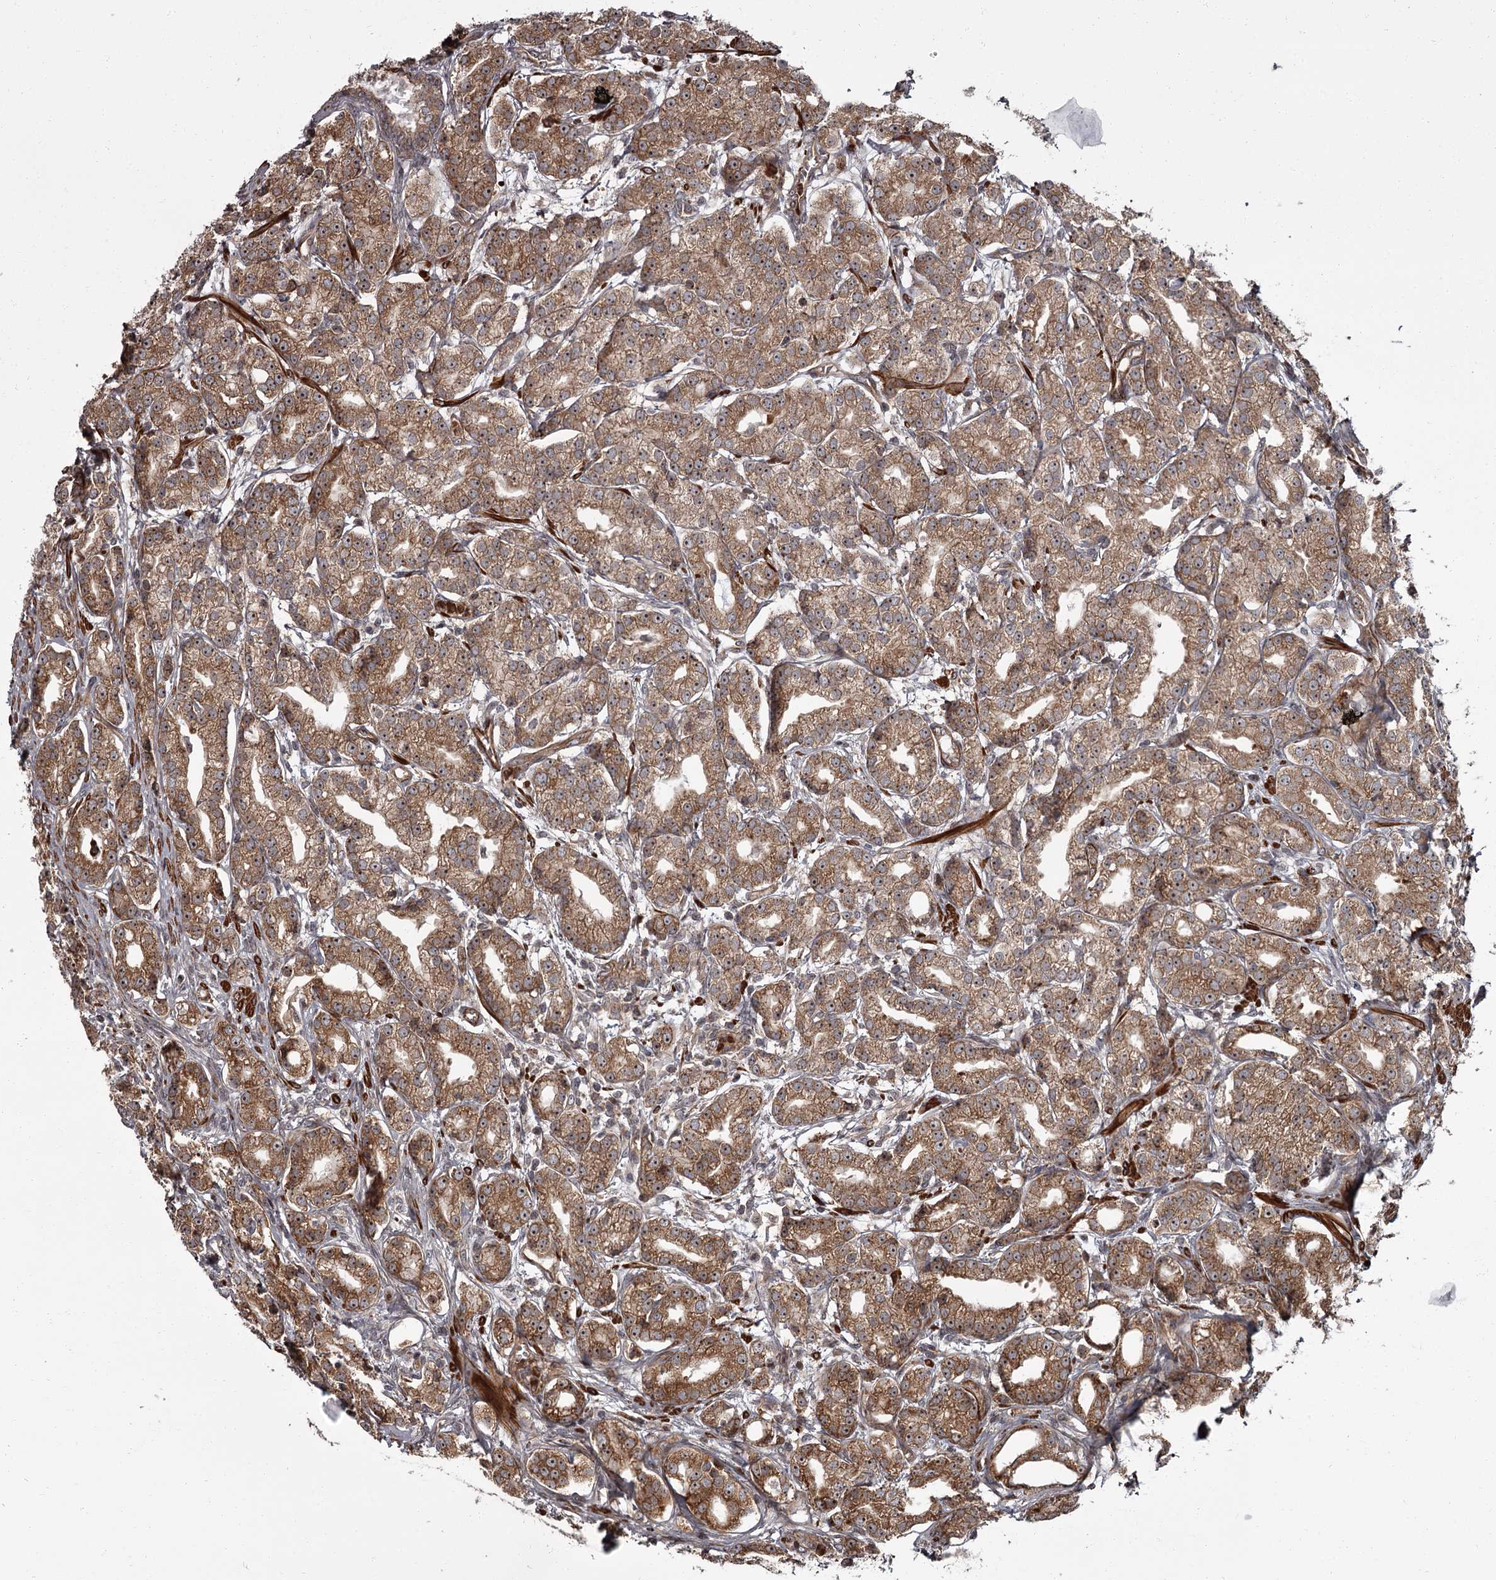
{"staining": {"intensity": "moderate", "quantity": ">75%", "location": "cytoplasmic/membranous,nuclear"}, "tissue": "prostate cancer", "cell_type": "Tumor cells", "image_type": "cancer", "snomed": [{"axis": "morphology", "description": "Adenocarcinoma, High grade"}, {"axis": "topography", "description": "Prostate"}], "caption": "Immunohistochemical staining of human prostate cancer shows moderate cytoplasmic/membranous and nuclear protein expression in approximately >75% of tumor cells. The staining was performed using DAB (3,3'-diaminobenzidine) to visualize the protein expression in brown, while the nuclei were stained in blue with hematoxylin (Magnification: 20x).", "gene": "THAP9", "patient": {"sex": "male", "age": 69}}